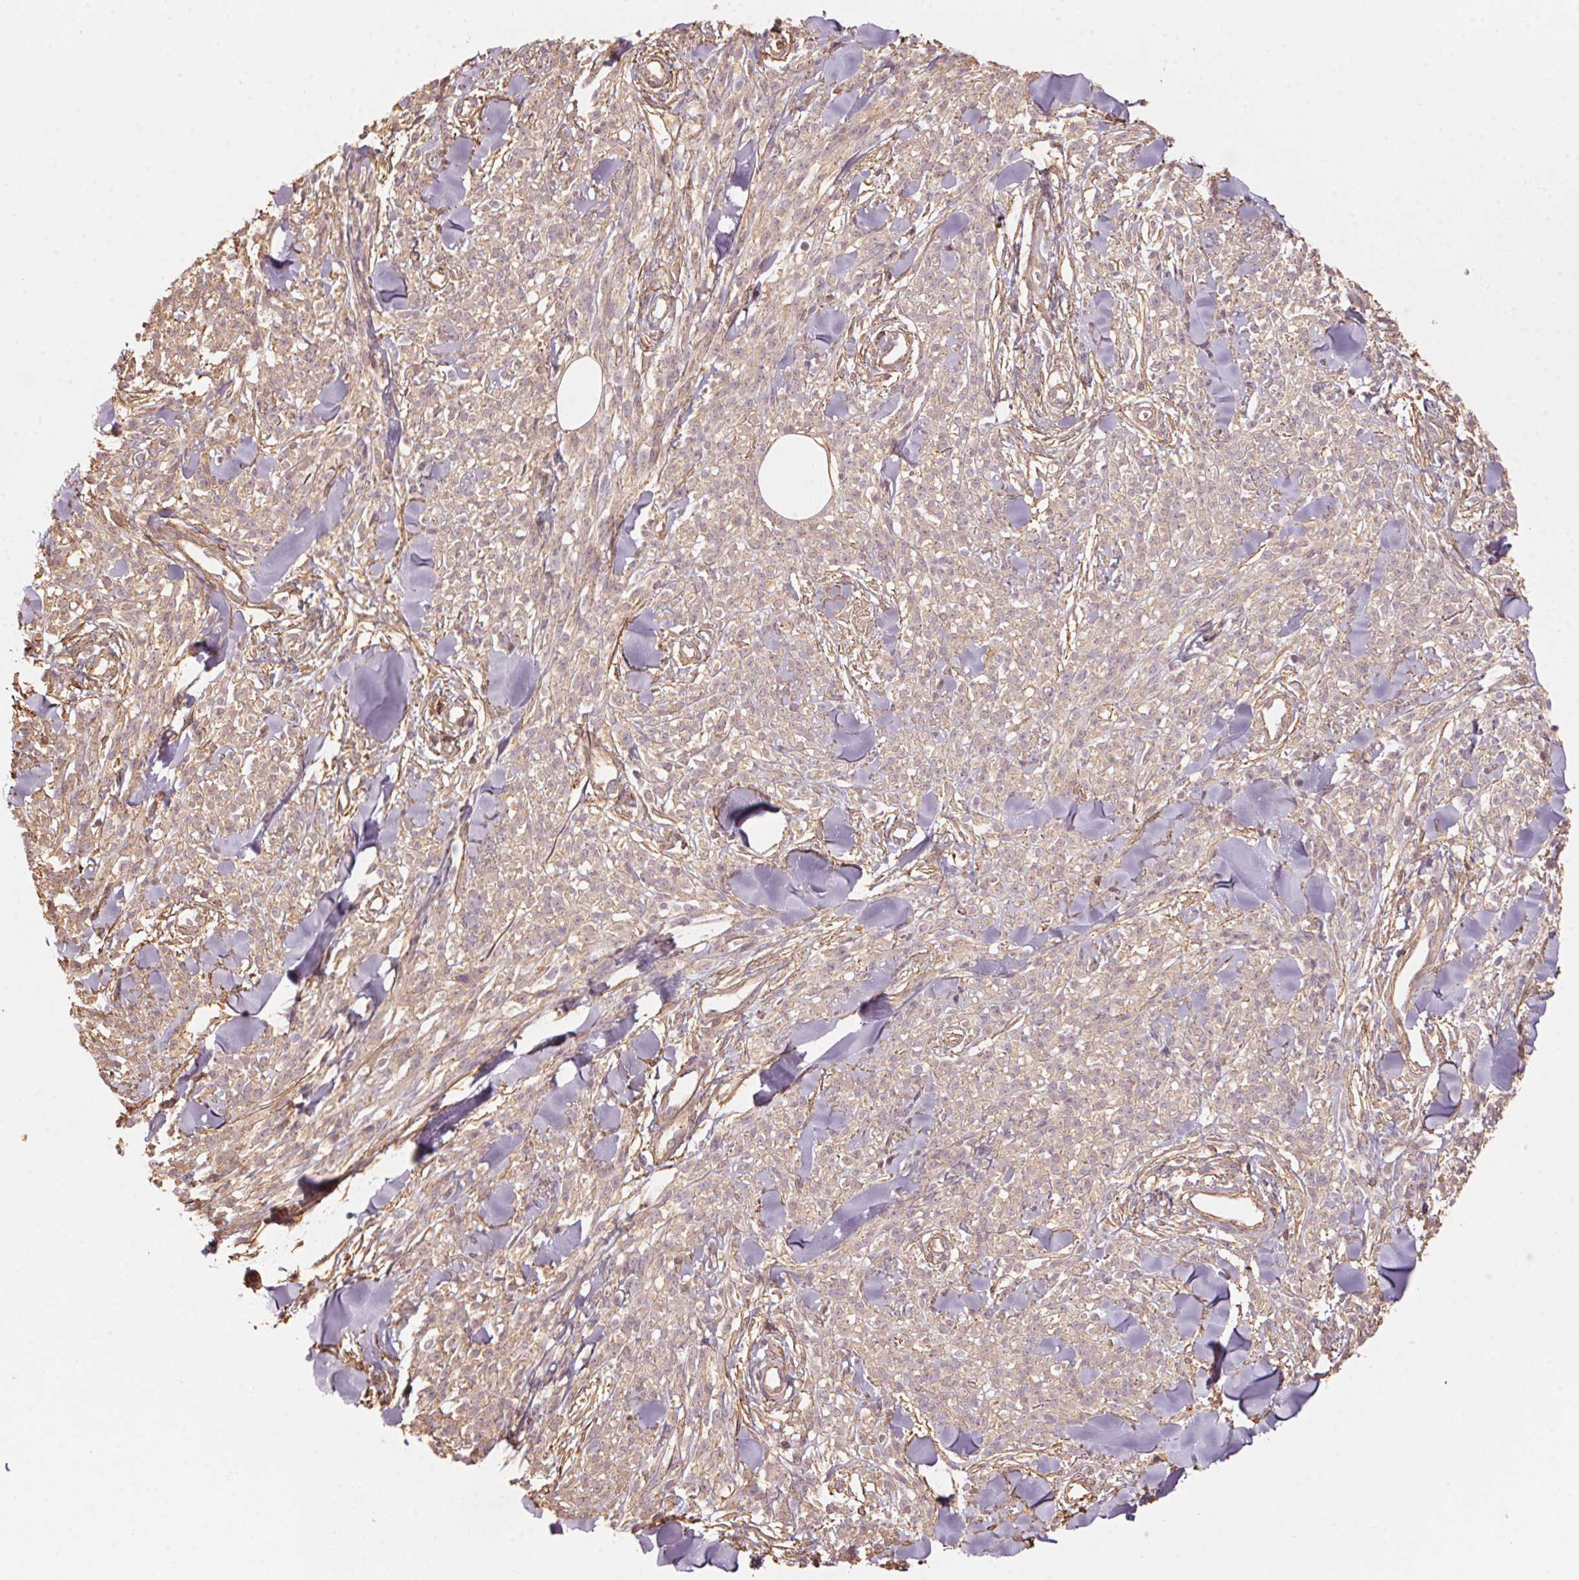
{"staining": {"intensity": "weak", "quantity": "<25%", "location": "cytoplasmic/membranous"}, "tissue": "melanoma", "cell_type": "Tumor cells", "image_type": "cancer", "snomed": [{"axis": "morphology", "description": "Malignant melanoma, NOS"}, {"axis": "topography", "description": "Skin"}, {"axis": "topography", "description": "Skin of trunk"}], "caption": "IHC micrograph of human melanoma stained for a protein (brown), which displays no staining in tumor cells. (Stains: DAB (3,3'-diaminobenzidine) immunohistochemistry with hematoxylin counter stain, Microscopy: brightfield microscopy at high magnification).", "gene": "QDPR", "patient": {"sex": "male", "age": 74}}